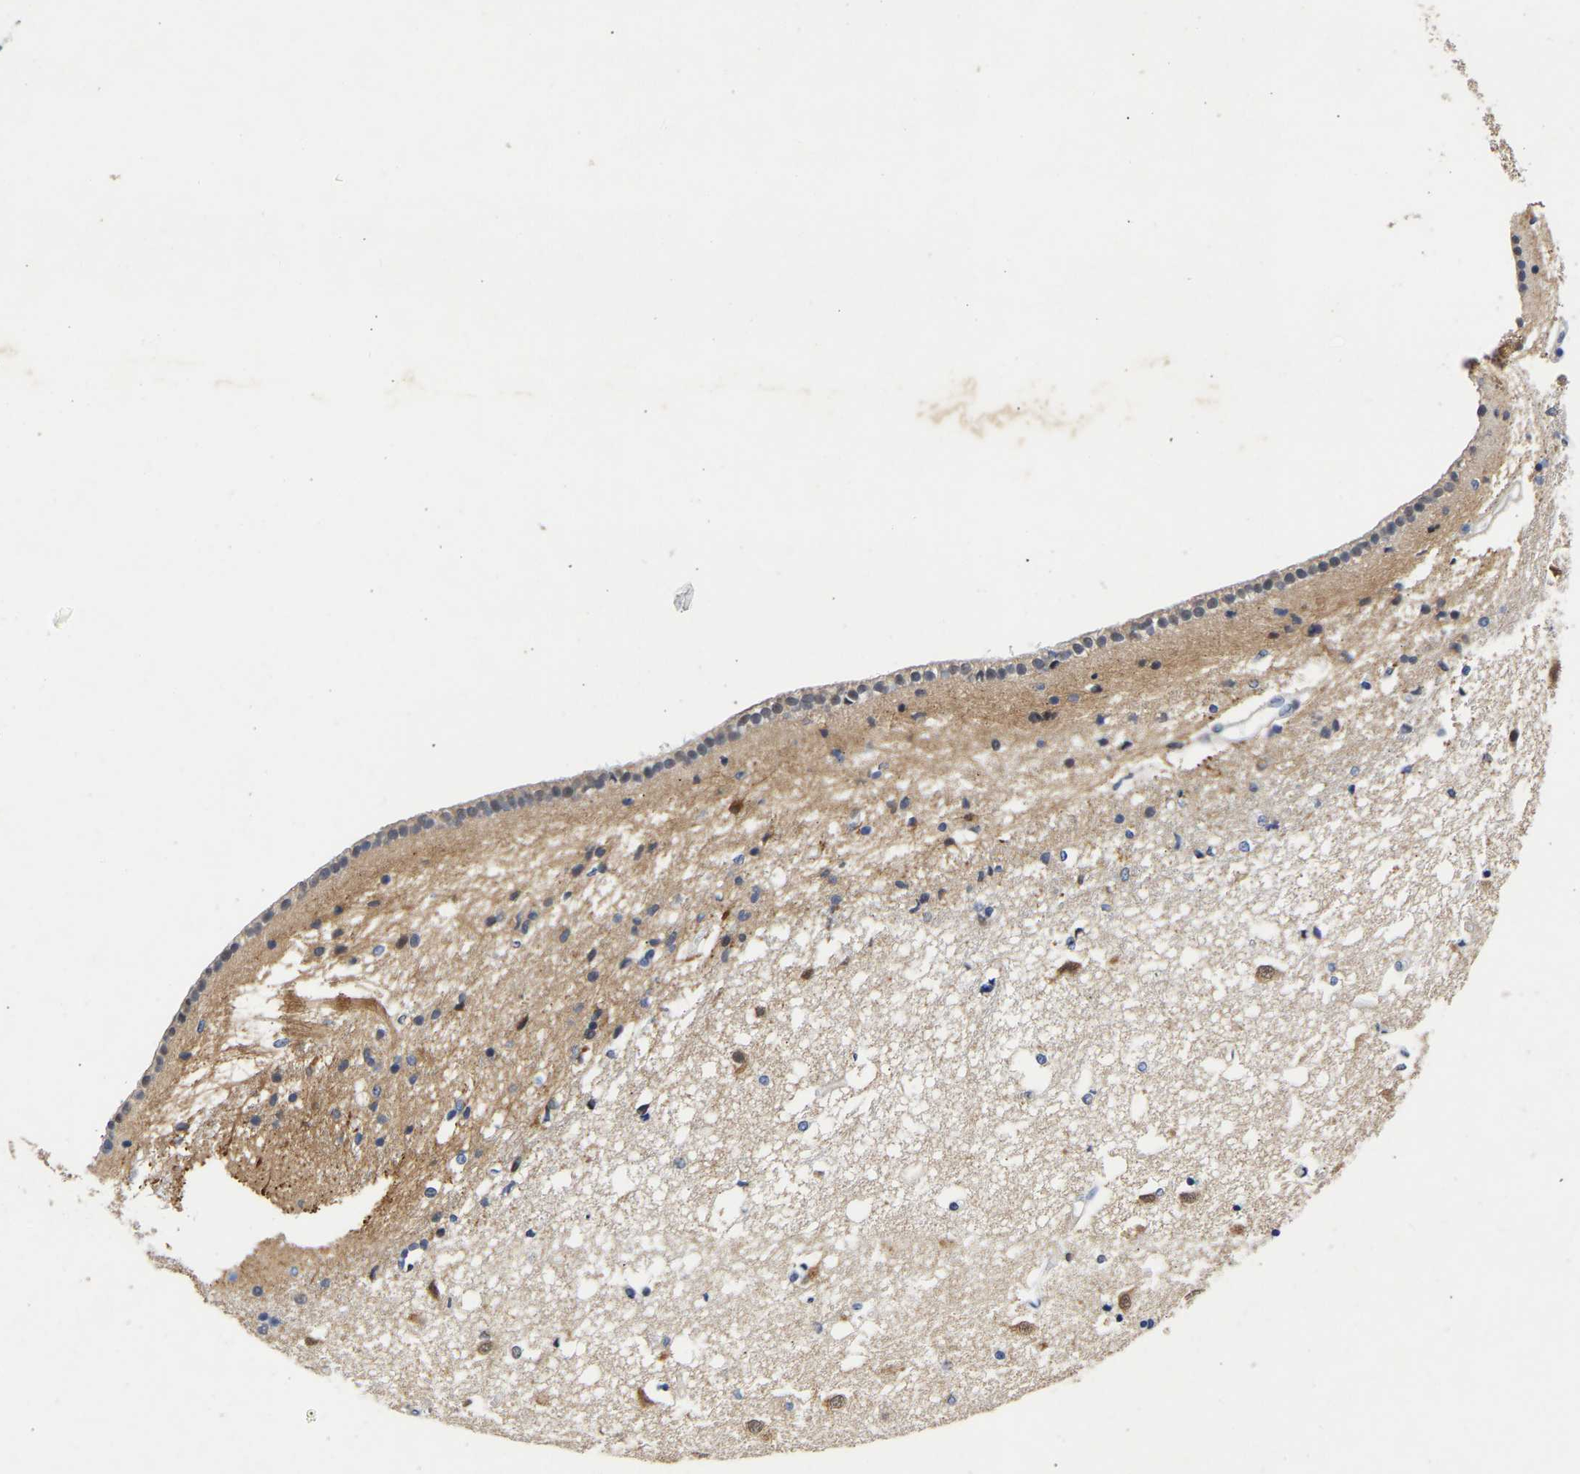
{"staining": {"intensity": "negative", "quantity": "none", "location": "none"}, "tissue": "caudate", "cell_type": "Glial cells", "image_type": "normal", "snomed": [{"axis": "morphology", "description": "Normal tissue, NOS"}, {"axis": "topography", "description": "Lateral ventricle wall"}], "caption": "IHC micrograph of normal human caudate stained for a protein (brown), which exhibits no positivity in glial cells. The staining was performed using DAB to visualize the protein expression in brown, while the nuclei were stained in blue with hematoxylin (Magnification: 20x).", "gene": "CCDC6", "patient": {"sex": "male", "age": 45}}